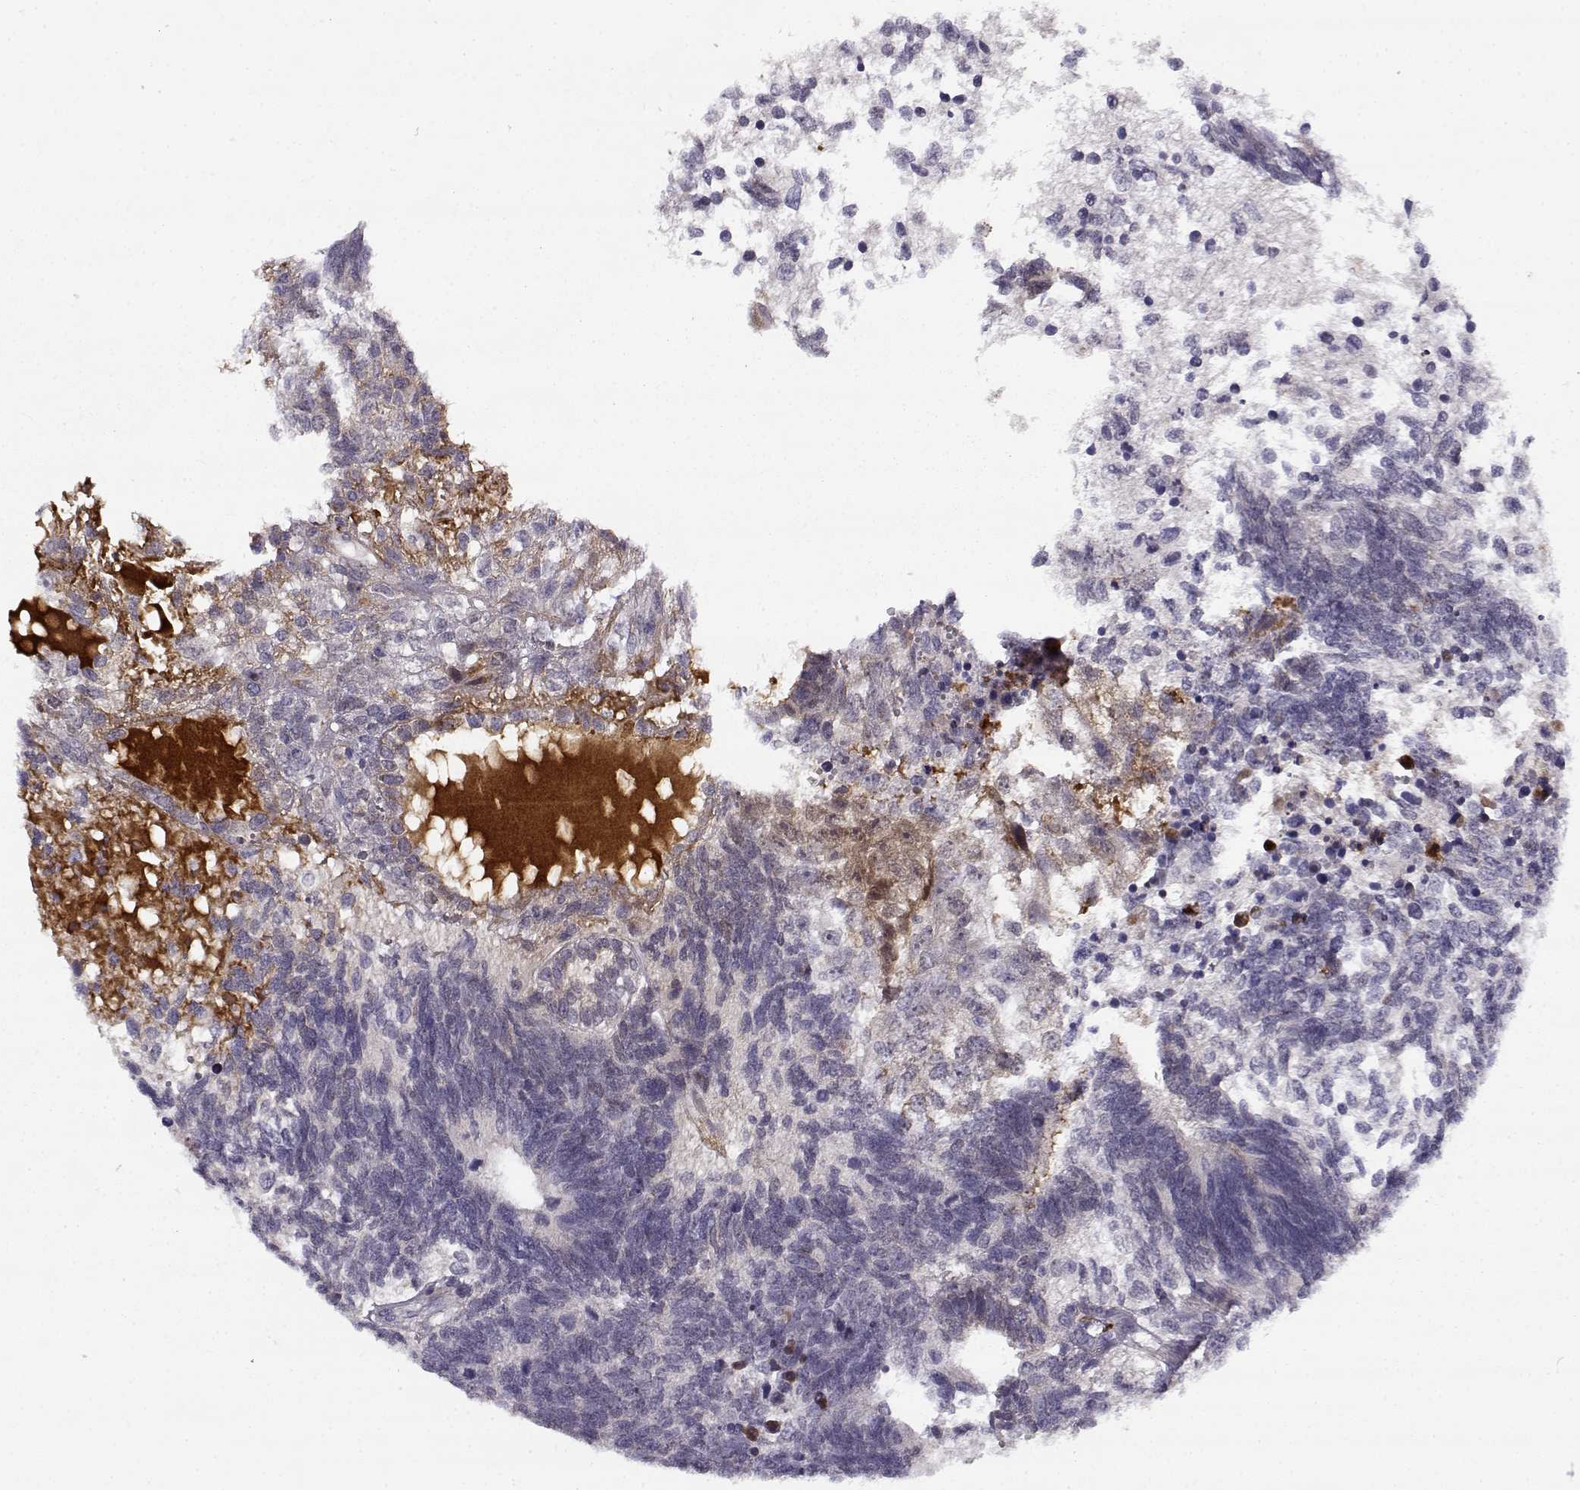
{"staining": {"intensity": "negative", "quantity": "none", "location": "none"}, "tissue": "testis cancer", "cell_type": "Tumor cells", "image_type": "cancer", "snomed": [{"axis": "morphology", "description": "Seminoma, NOS"}, {"axis": "morphology", "description": "Carcinoma, Embryonal, NOS"}, {"axis": "topography", "description": "Testis"}], "caption": "Immunohistochemistry (IHC) photomicrograph of human testis cancer (seminoma) stained for a protein (brown), which exhibits no positivity in tumor cells. The staining is performed using DAB (3,3'-diaminobenzidine) brown chromogen with nuclei counter-stained in using hematoxylin.", "gene": "DDX25", "patient": {"sex": "male", "age": 41}}